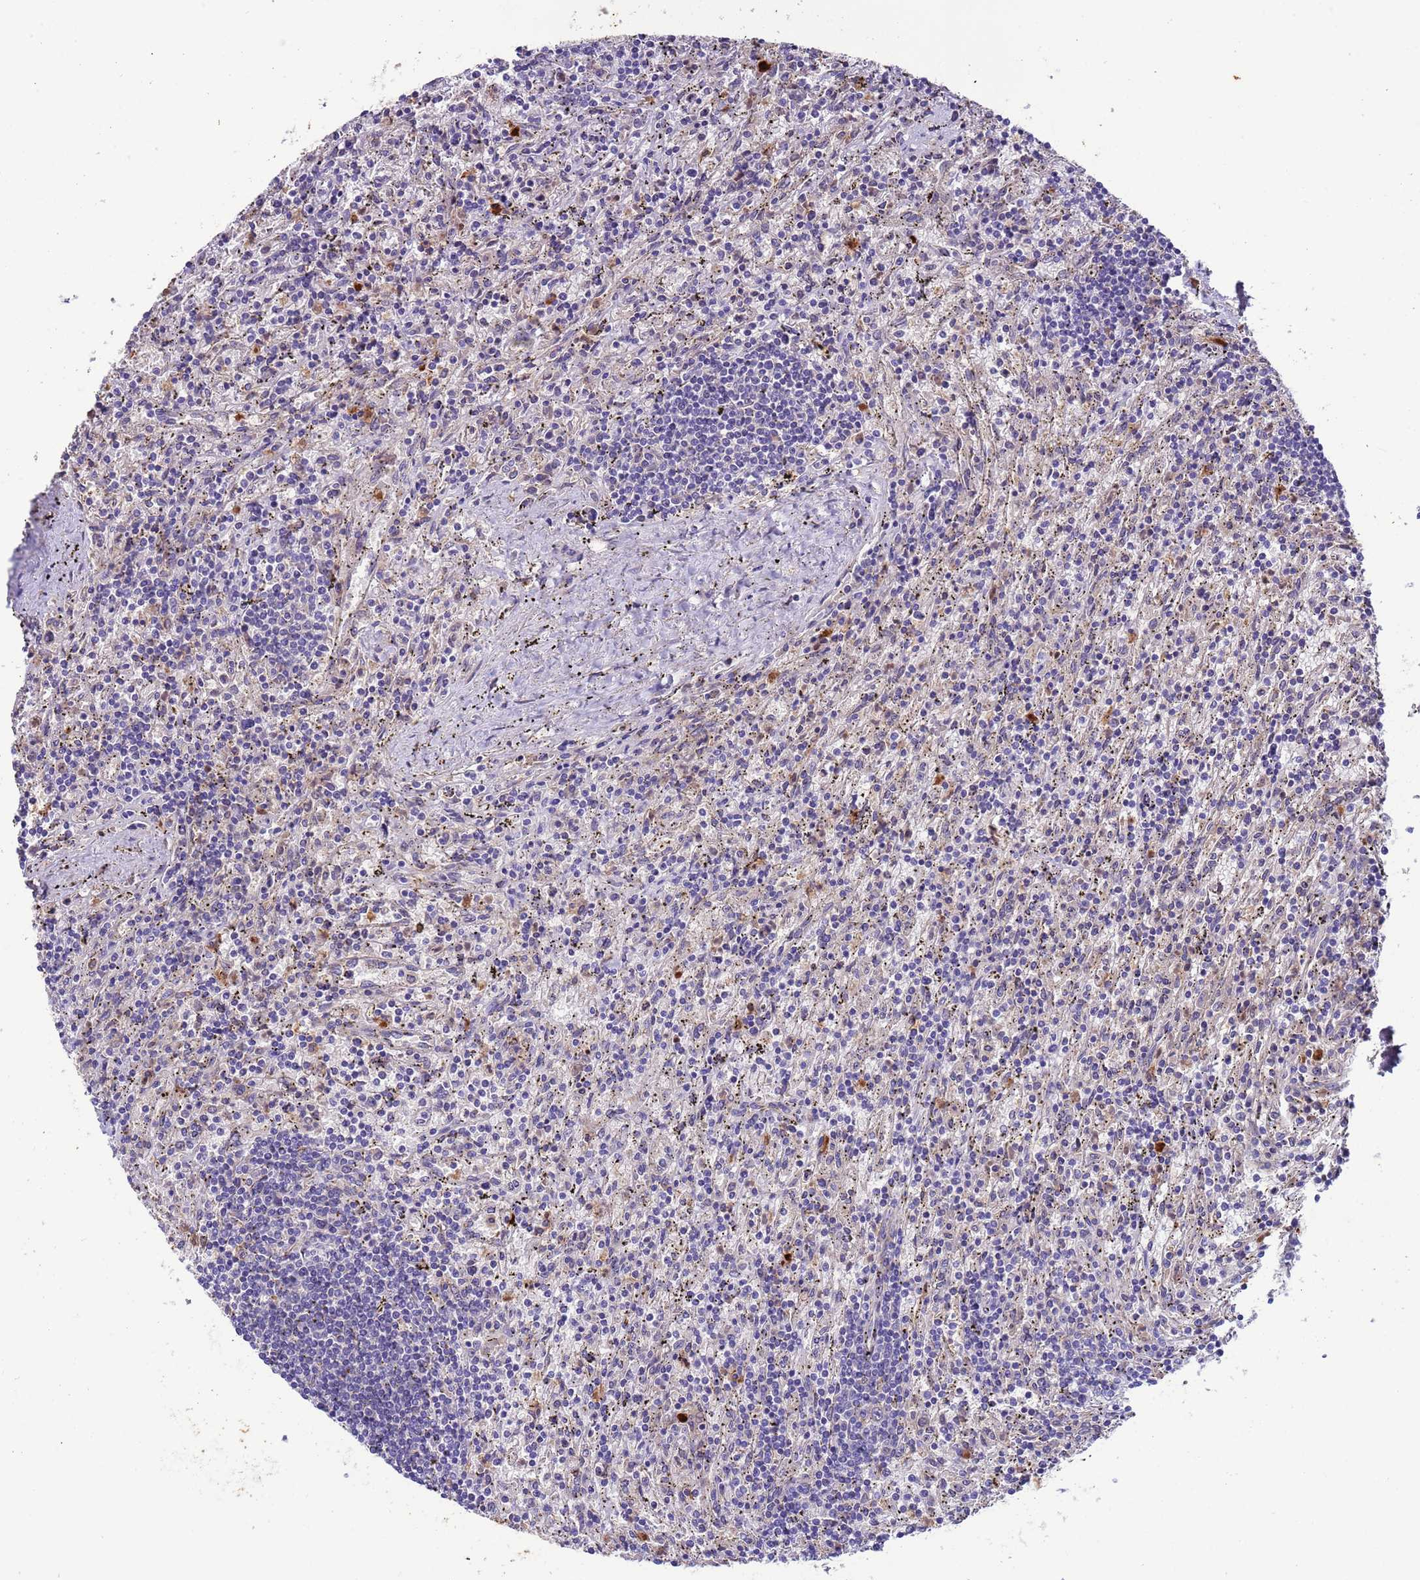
{"staining": {"intensity": "negative", "quantity": "none", "location": "none"}, "tissue": "lymphoma", "cell_type": "Tumor cells", "image_type": "cancer", "snomed": [{"axis": "morphology", "description": "Malignant lymphoma, non-Hodgkin's type, Low grade"}, {"axis": "topography", "description": "Spleen"}], "caption": "Immunohistochemical staining of human lymphoma demonstrates no significant positivity in tumor cells.", "gene": "PAQR7", "patient": {"sex": "male", "age": 76}}